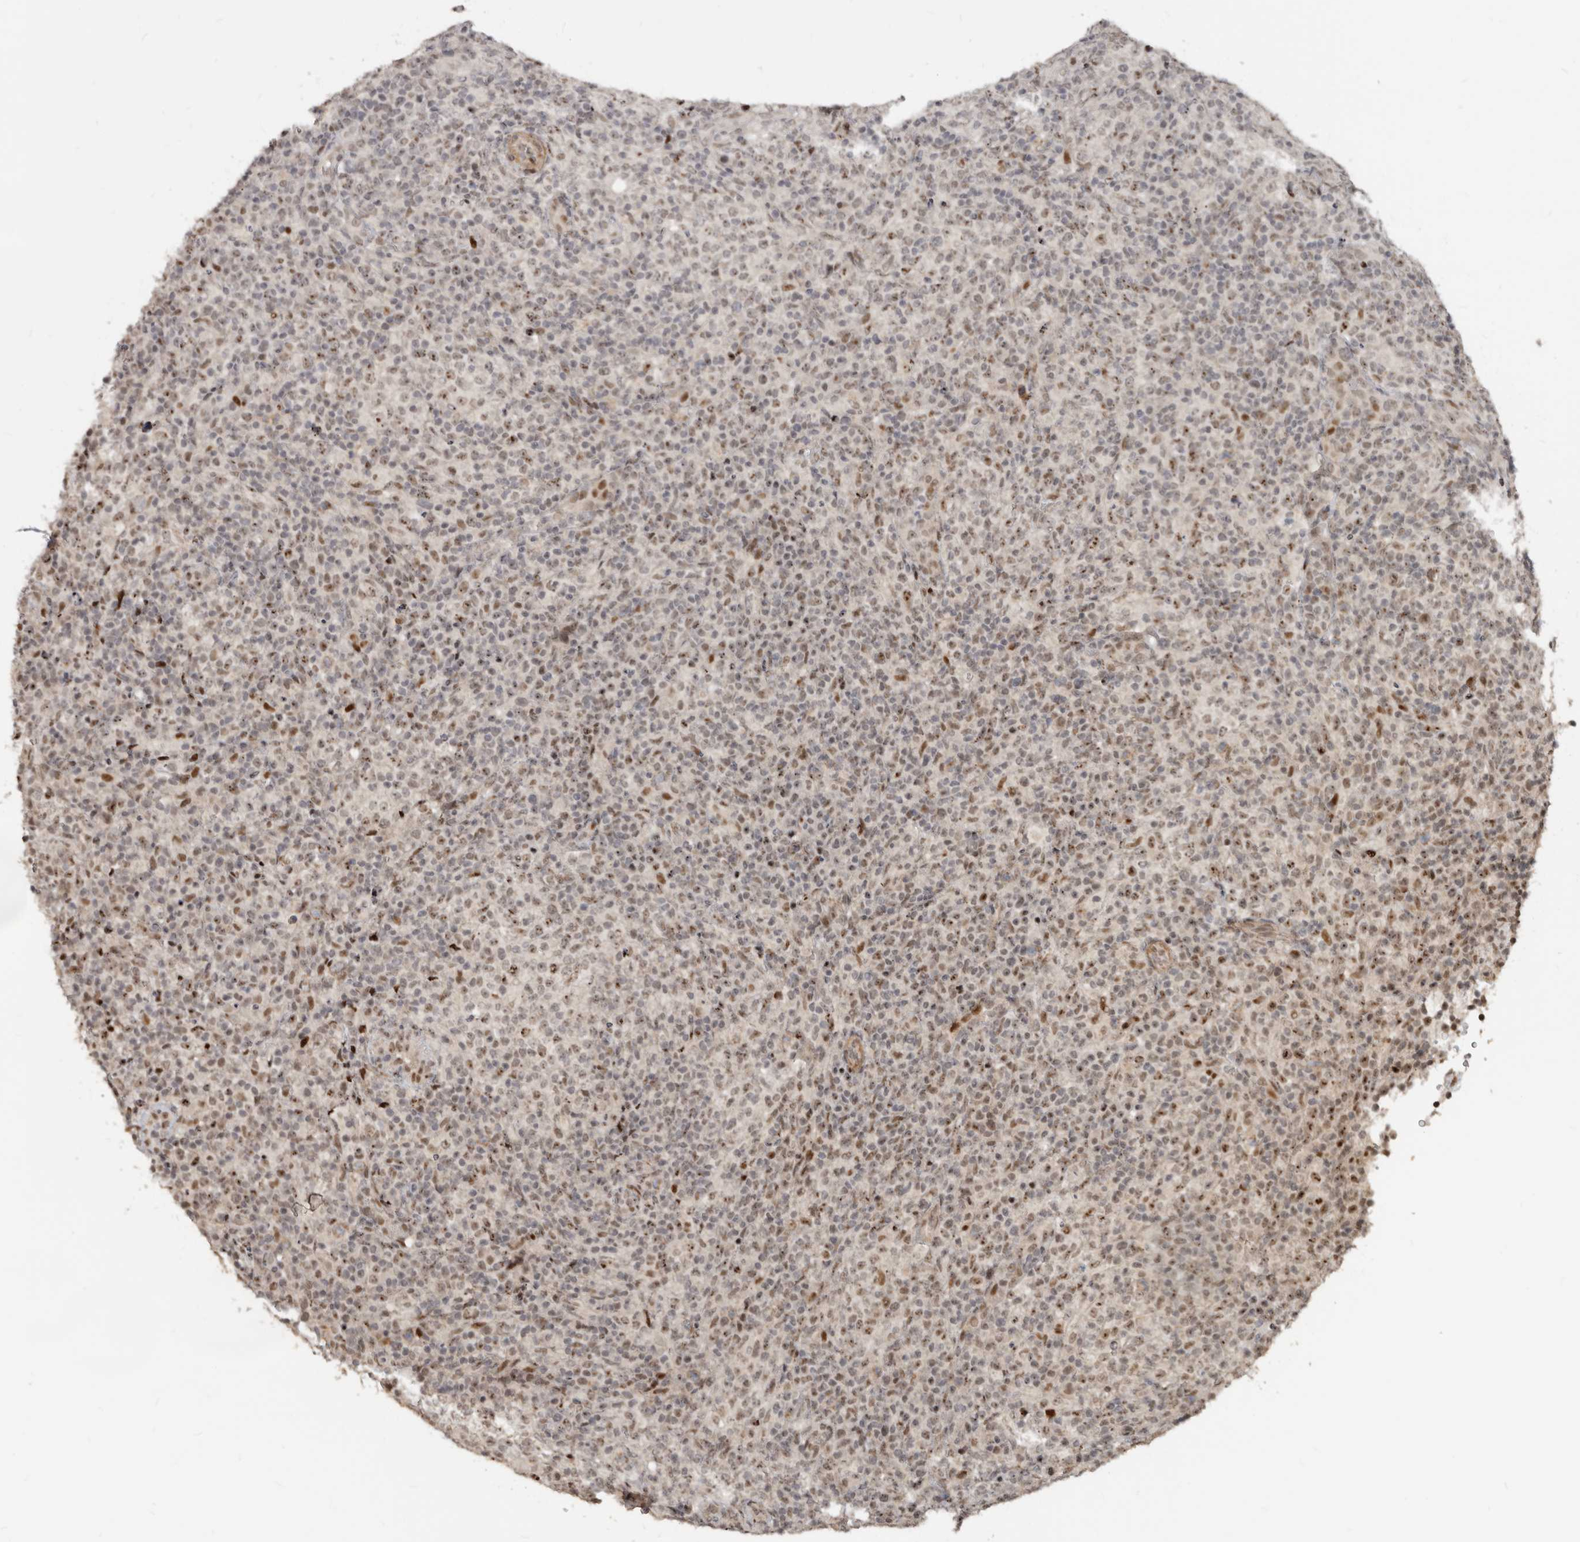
{"staining": {"intensity": "weak", "quantity": ">75%", "location": "nuclear"}, "tissue": "lymphoma", "cell_type": "Tumor cells", "image_type": "cancer", "snomed": [{"axis": "morphology", "description": "Malignant lymphoma, non-Hodgkin's type, High grade"}, {"axis": "topography", "description": "Lymph node"}], "caption": "This photomicrograph displays malignant lymphoma, non-Hodgkin's type (high-grade) stained with immunohistochemistry (IHC) to label a protein in brown. The nuclear of tumor cells show weak positivity for the protein. Nuclei are counter-stained blue.", "gene": "GPBP1L1", "patient": {"sex": "female", "age": 76}}